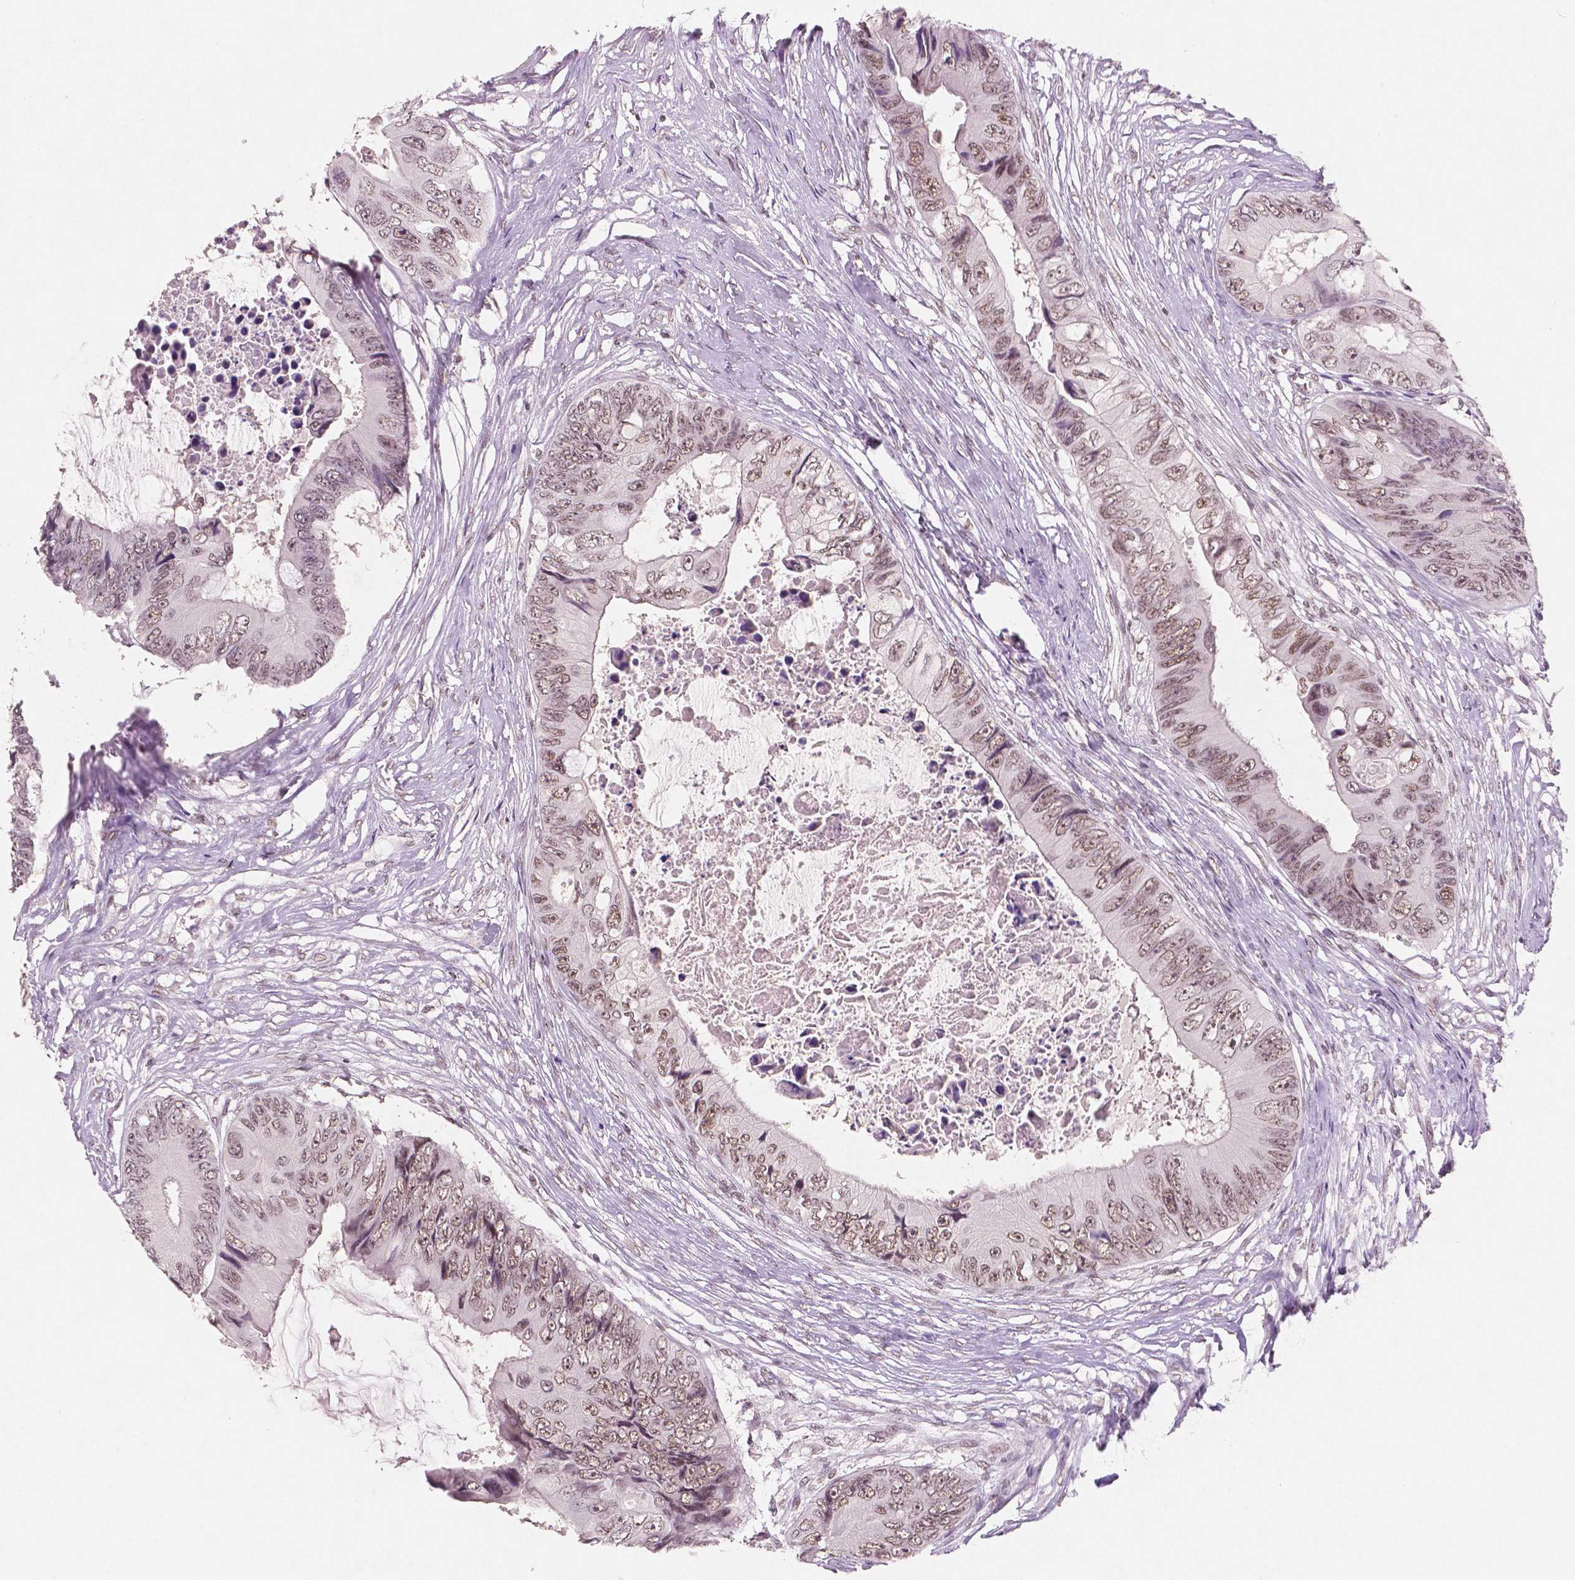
{"staining": {"intensity": "moderate", "quantity": ">75%", "location": "nuclear"}, "tissue": "colorectal cancer", "cell_type": "Tumor cells", "image_type": "cancer", "snomed": [{"axis": "morphology", "description": "Adenocarcinoma, NOS"}, {"axis": "topography", "description": "Rectum"}], "caption": "A high-resolution histopathology image shows IHC staining of colorectal cancer (adenocarcinoma), which exhibits moderate nuclear staining in about >75% of tumor cells. The staining was performed using DAB to visualize the protein expression in brown, while the nuclei were stained in blue with hematoxylin (Magnification: 20x).", "gene": "BRD4", "patient": {"sex": "male", "age": 63}}